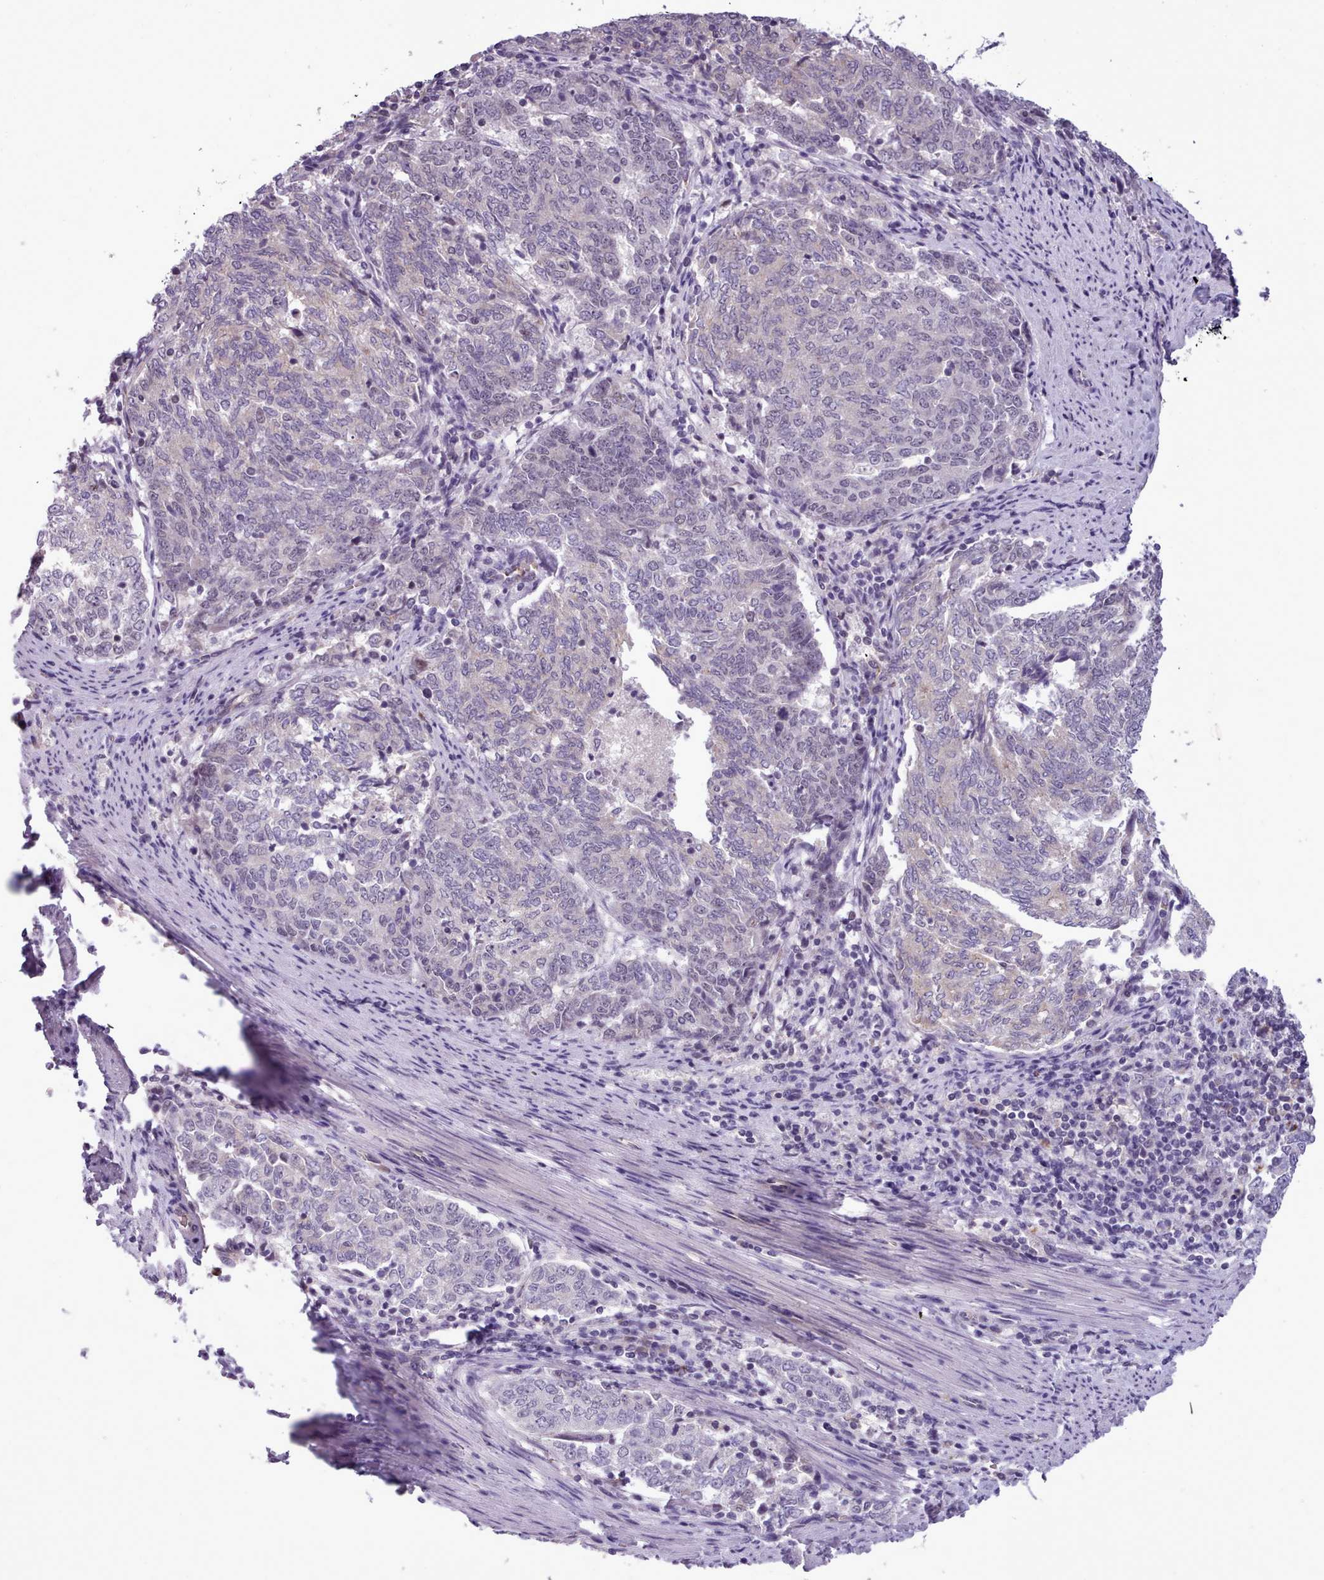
{"staining": {"intensity": "negative", "quantity": "none", "location": "none"}, "tissue": "endometrial cancer", "cell_type": "Tumor cells", "image_type": "cancer", "snomed": [{"axis": "morphology", "description": "Adenocarcinoma, NOS"}, {"axis": "topography", "description": "Endometrium"}], "caption": "Image shows no significant protein positivity in tumor cells of adenocarcinoma (endometrial).", "gene": "KCTD16", "patient": {"sex": "female", "age": 80}}